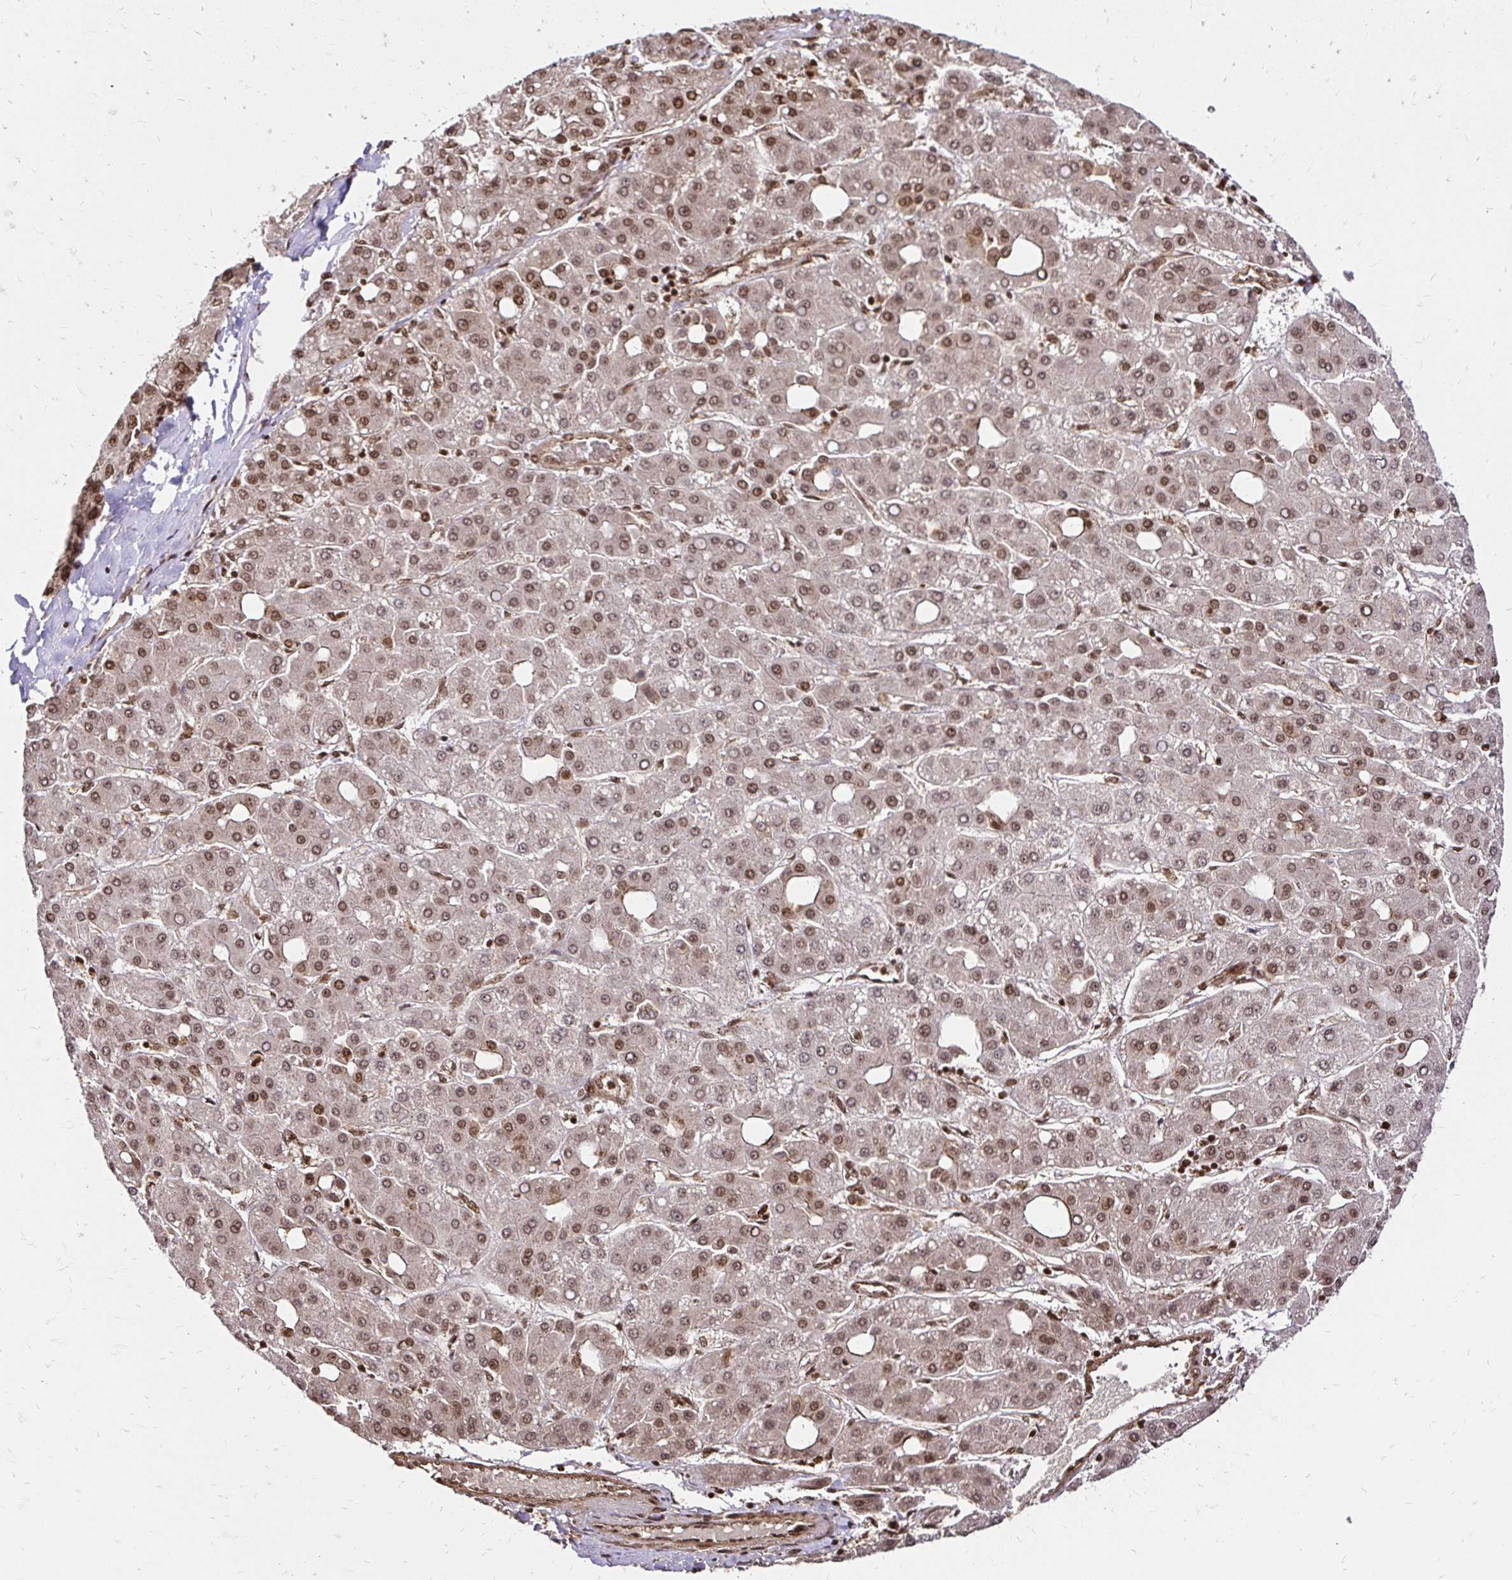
{"staining": {"intensity": "moderate", "quantity": ">75%", "location": "nuclear"}, "tissue": "liver cancer", "cell_type": "Tumor cells", "image_type": "cancer", "snomed": [{"axis": "morphology", "description": "Carcinoma, Hepatocellular, NOS"}, {"axis": "topography", "description": "Liver"}], "caption": "Immunohistochemistry (IHC) of human liver hepatocellular carcinoma reveals medium levels of moderate nuclear staining in about >75% of tumor cells.", "gene": "GLYR1", "patient": {"sex": "male", "age": 65}}